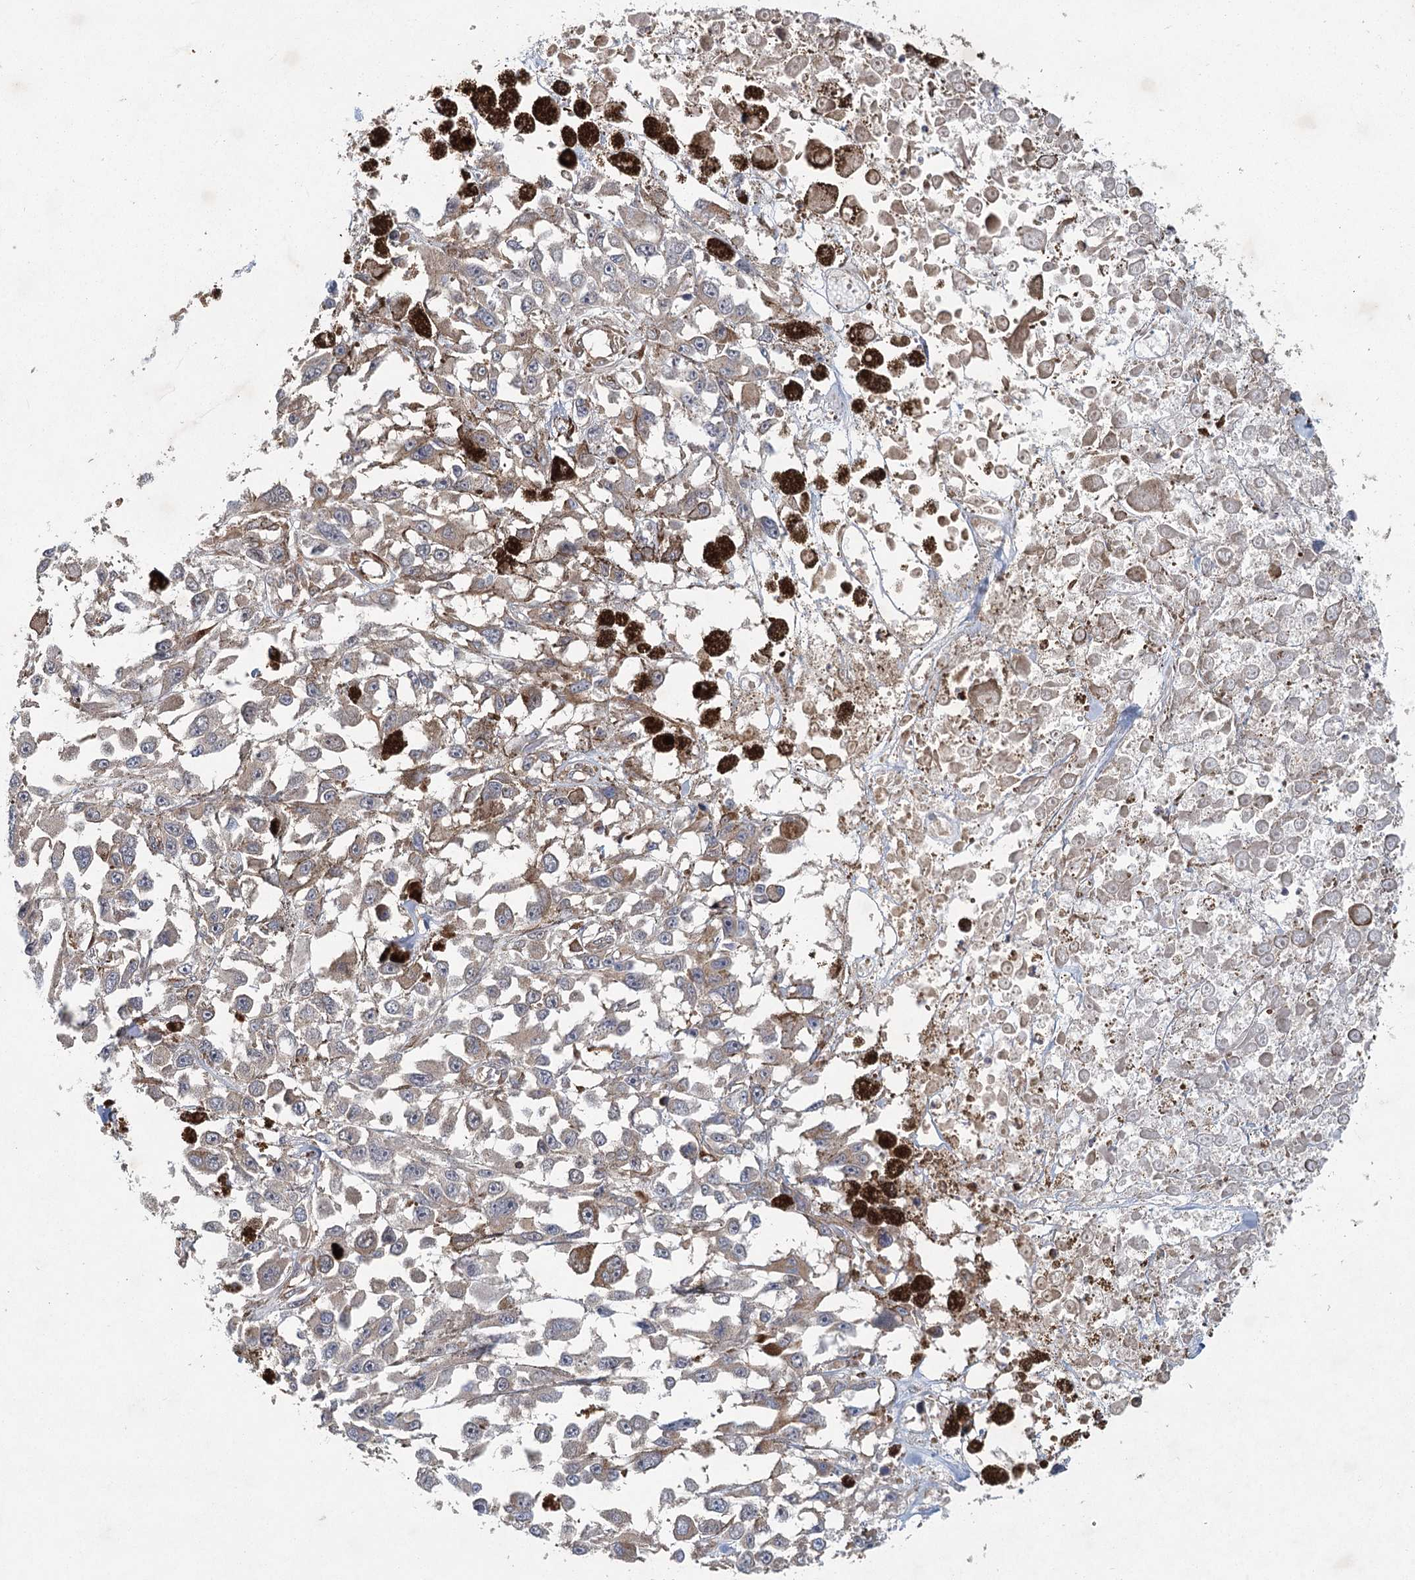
{"staining": {"intensity": "weak", "quantity": ">75%", "location": "cytoplasmic/membranous"}, "tissue": "melanoma", "cell_type": "Tumor cells", "image_type": "cancer", "snomed": [{"axis": "morphology", "description": "Malignant melanoma, Metastatic site"}, {"axis": "topography", "description": "Lymph node"}], "caption": "Protein staining of melanoma tissue exhibits weak cytoplasmic/membranous positivity in approximately >75% of tumor cells.", "gene": "PLEKHA7", "patient": {"sex": "male", "age": 59}}